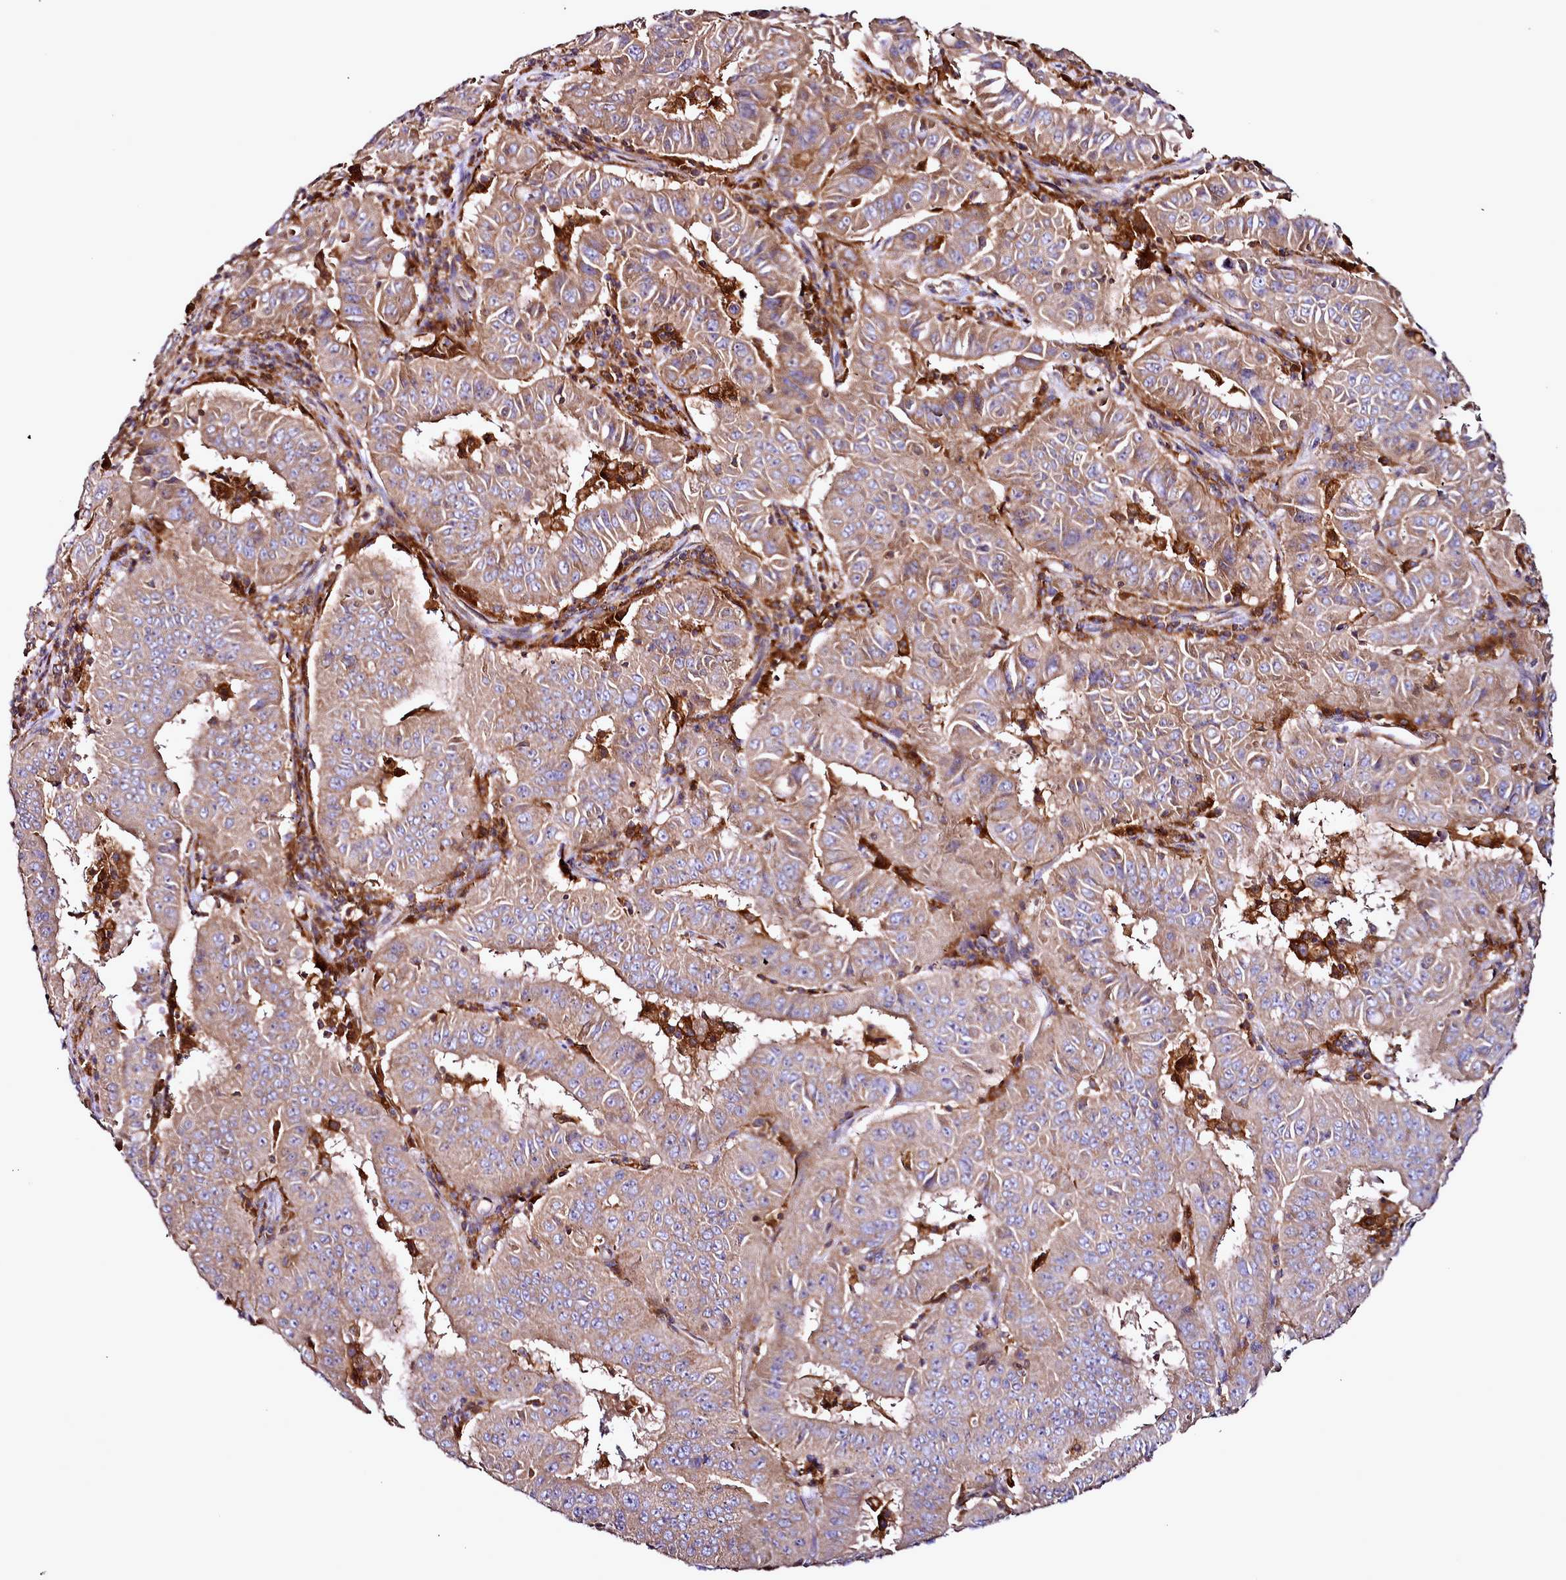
{"staining": {"intensity": "moderate", "quantity": "25%-75%", "location": "cytoplasmic/membranous"}, "tissue": "pancreatic cancer", "cell_type": "Tumor cells", "image_type": "cancer", "snomed": [{"axis": "morphology", "description": "Adenocarcinoma, NOS"}, {"axis": "topography", "description": "Pancreas"}], "caption": "Human adenocarcinoma (pancreatic) stained with a brown dye displays moderate cytoplasmic/membranous positive staining in approximately 25%-75% of tumor cells.", "gene": "NCKAP1L", "patient": {"sex": "male", "age": 63}}